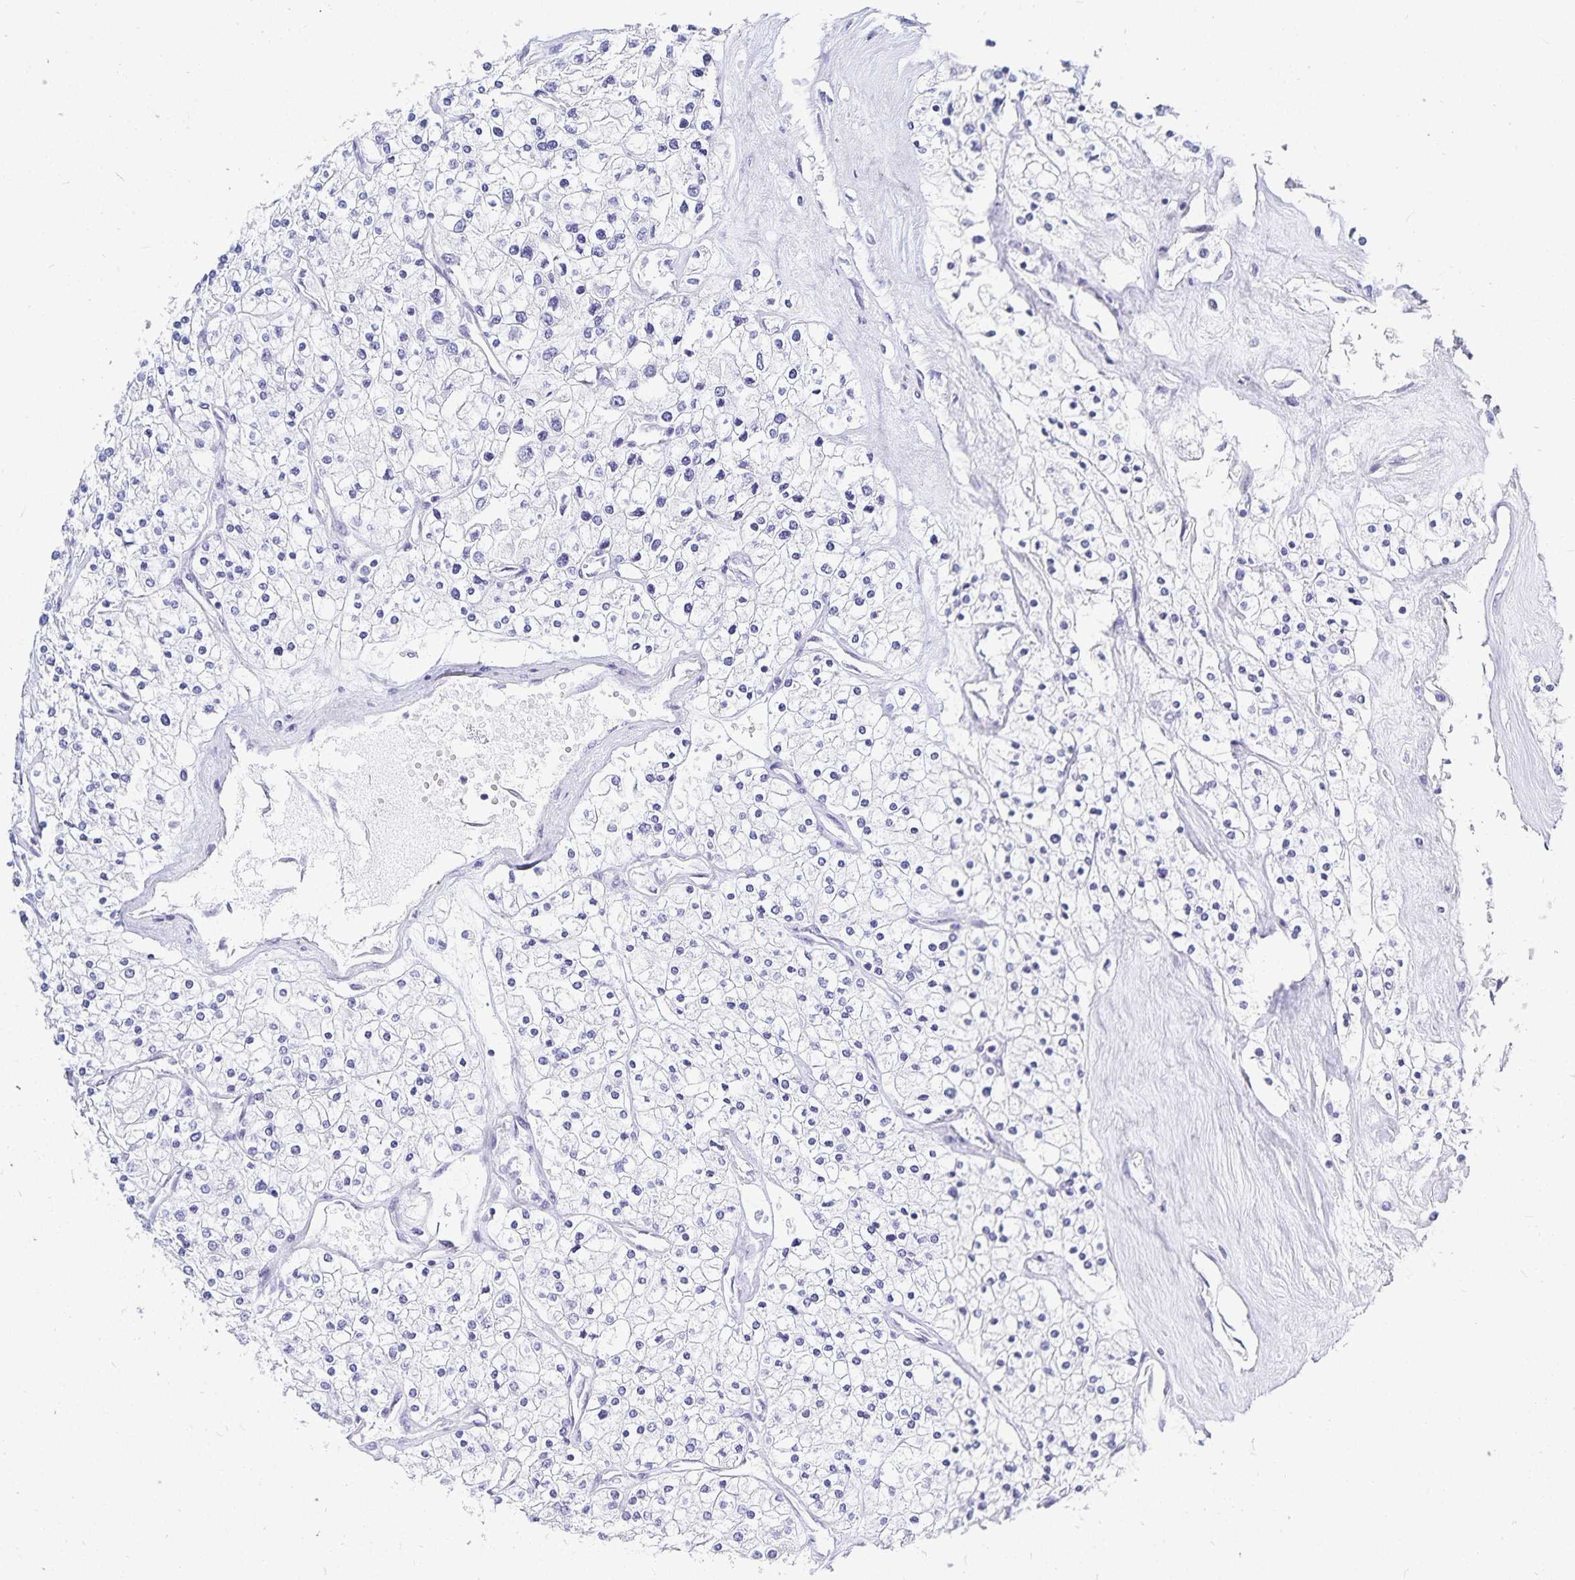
{"staining": {"intensity": "negative", "quantity": "none", "location": "none"}, "tissue": "renal cancer", "cell_type": "Tumor cells", "image_type": "cancer", "snomed": [{"axis": "morphology", "description": "Adenocarcinoma, NOS"}, {"axis": "topography", "description": "Kidney"}], "caption": "An image of human renal adenocarcinoma is negative for staining in tumor cells. (Stains: DAB immunohistochemistry with hematoxylin counter stain, Microscopy: brightfield microscopy at high magnification).", "gene": "HMGB3", "patient": {"sex": "male", "age": 80}}